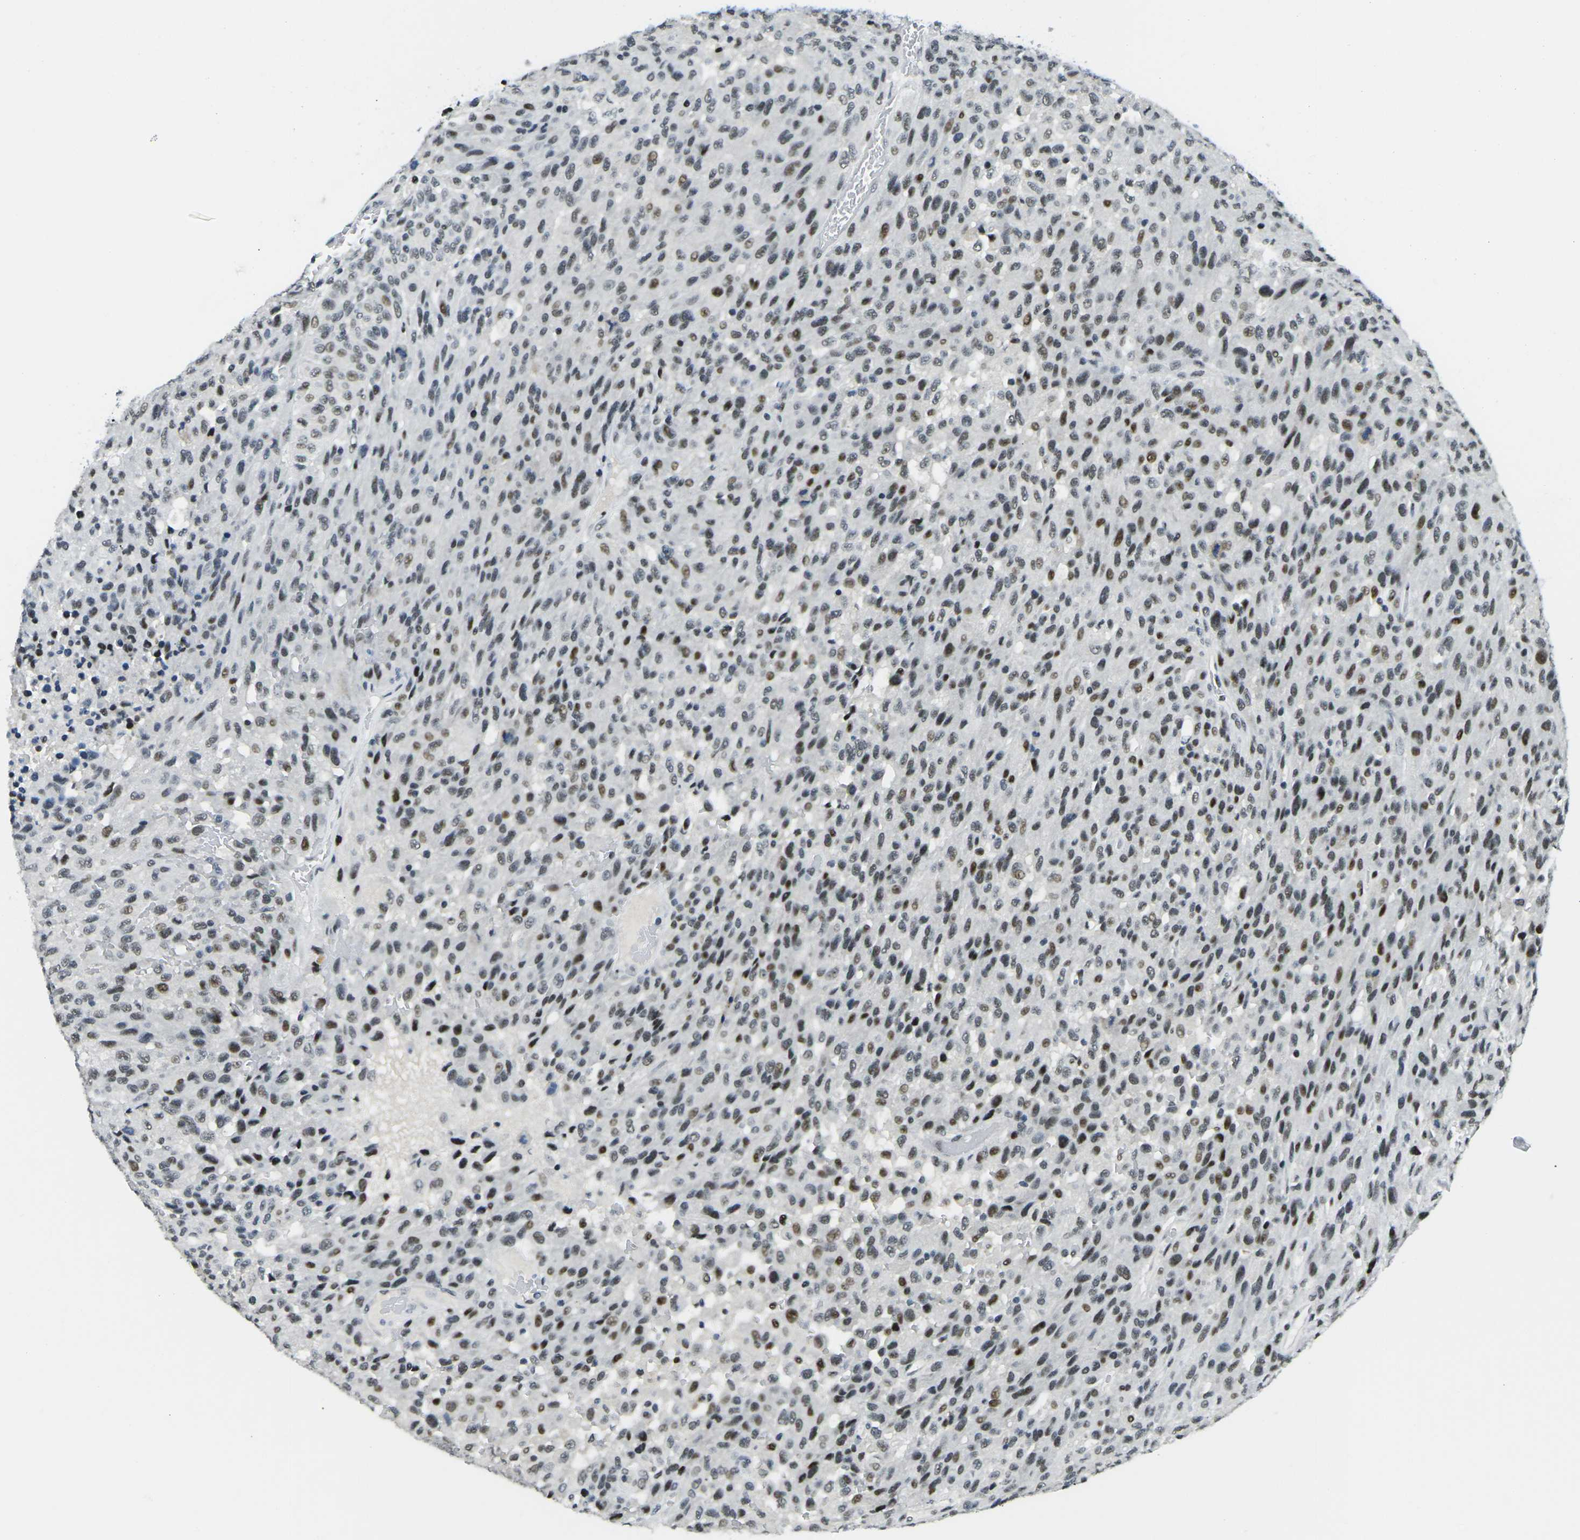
{"staining": {"intensity": "moderate", "quantity": "<25%", "location": "nuclear"}, "tissue": "urothelial cancer", "cell_type": "Tumor cells", "image_type": "cancer", "snomed": [{"axis": "morphology", "description": "Urothelial carcinoma, High grade"}, {"axis": "topography", "description": "Urinary bladder"}], "caption": "Moderate nuclear positivity is present in approximately <25% of tumor cells in urothelial cancer.", "gene": "PRPF8", "patient": {"sex": "male", "age": 66}}